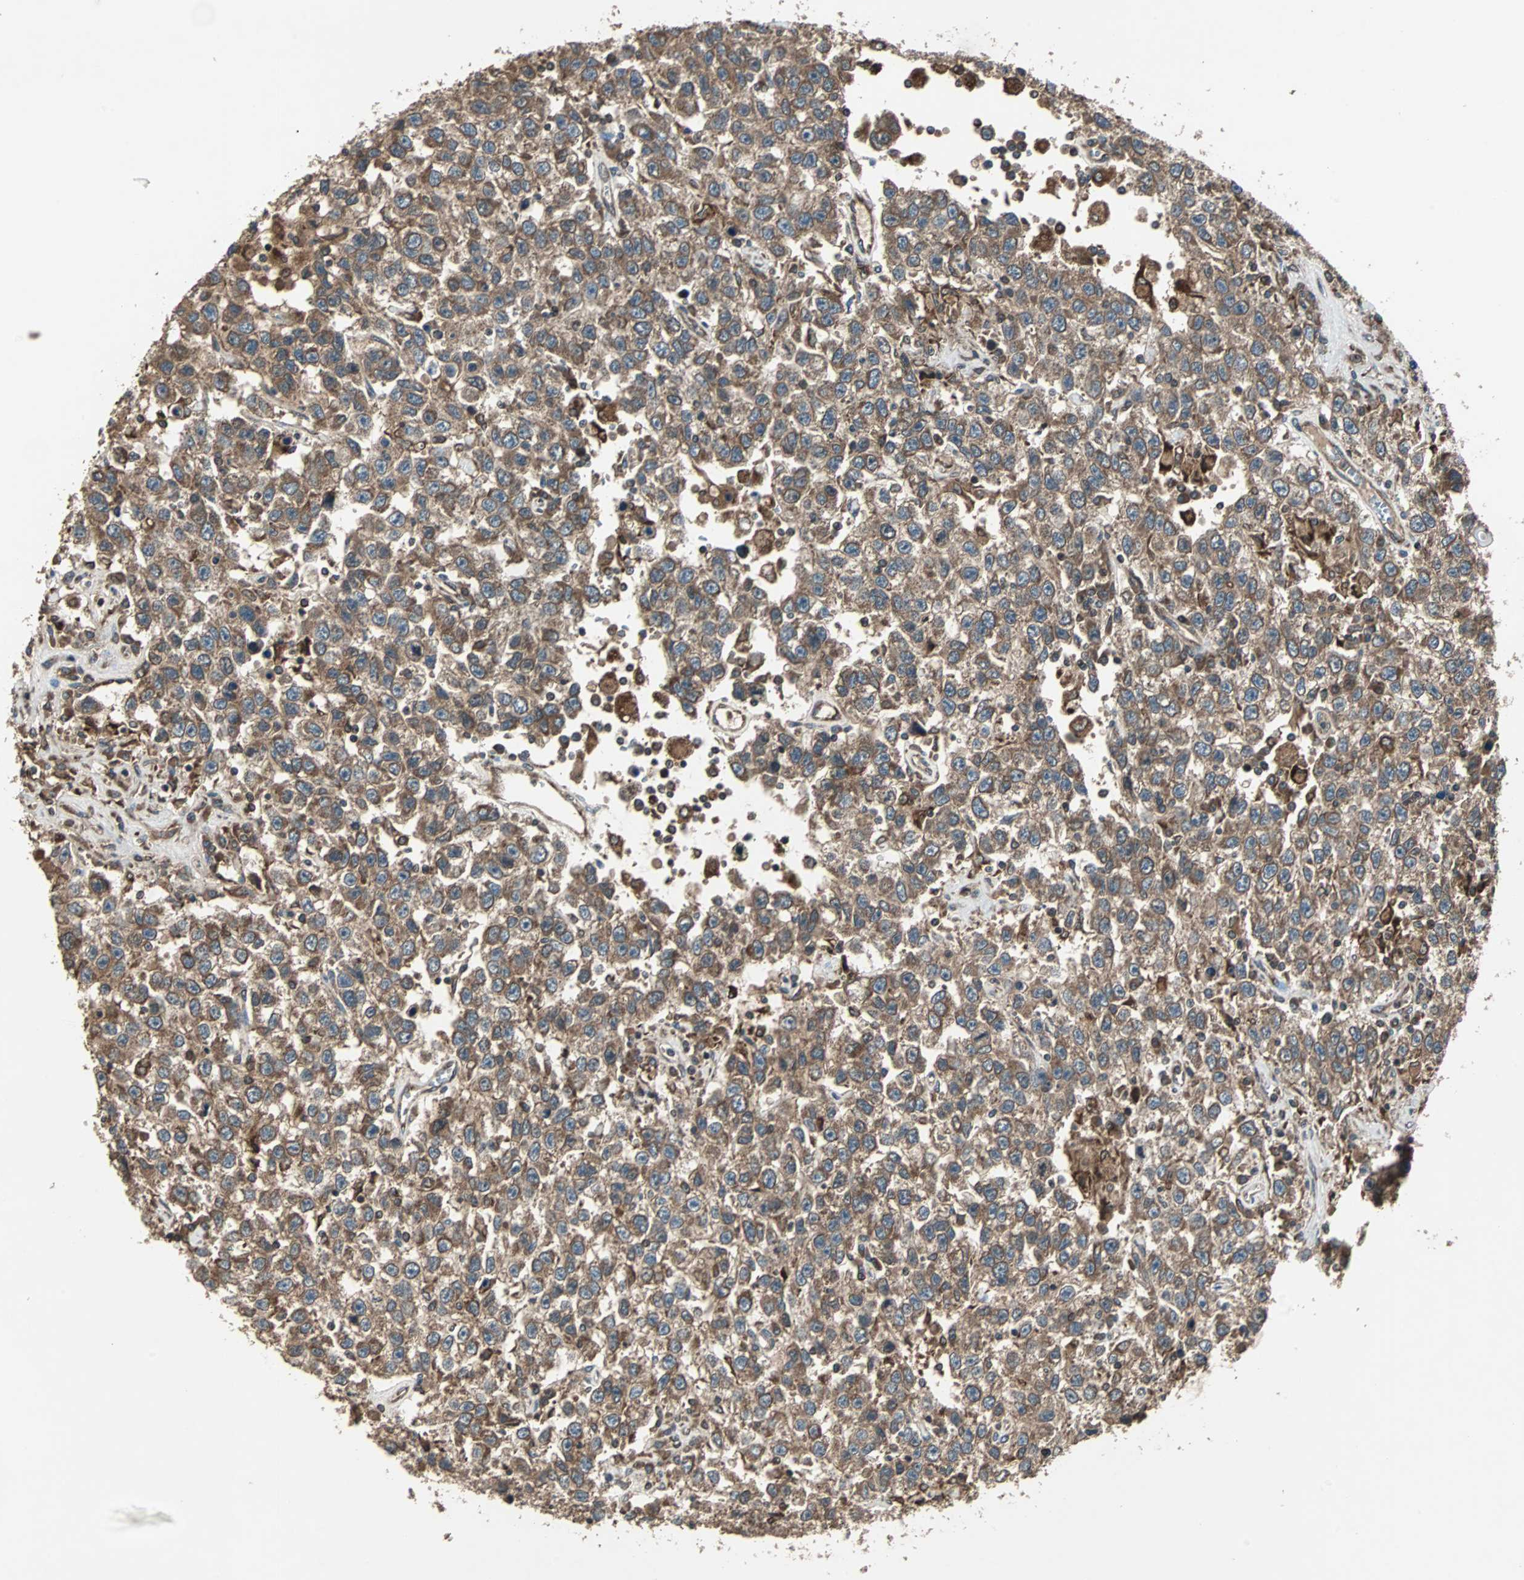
{"staining": {"intensity": "moderate", "quantity": ">75%", "location": "cytoplasmic/membranous"}, "tissue": "testis cancer", "cell_type": "Tumor cells", "image_type": "cancer", "snomed": [{"axis": "morphology", "description": "Seminoma, NOS"}, {"axis": "topography", "description": "Testis"}], "caption": "Tumor cells reveal moderate cytoplasmic/membranous positivity in about >75% of cells in testis cancer (seminoma).", "gene": "RAB7A", "patient": {"sex": "male", "age": 41}}